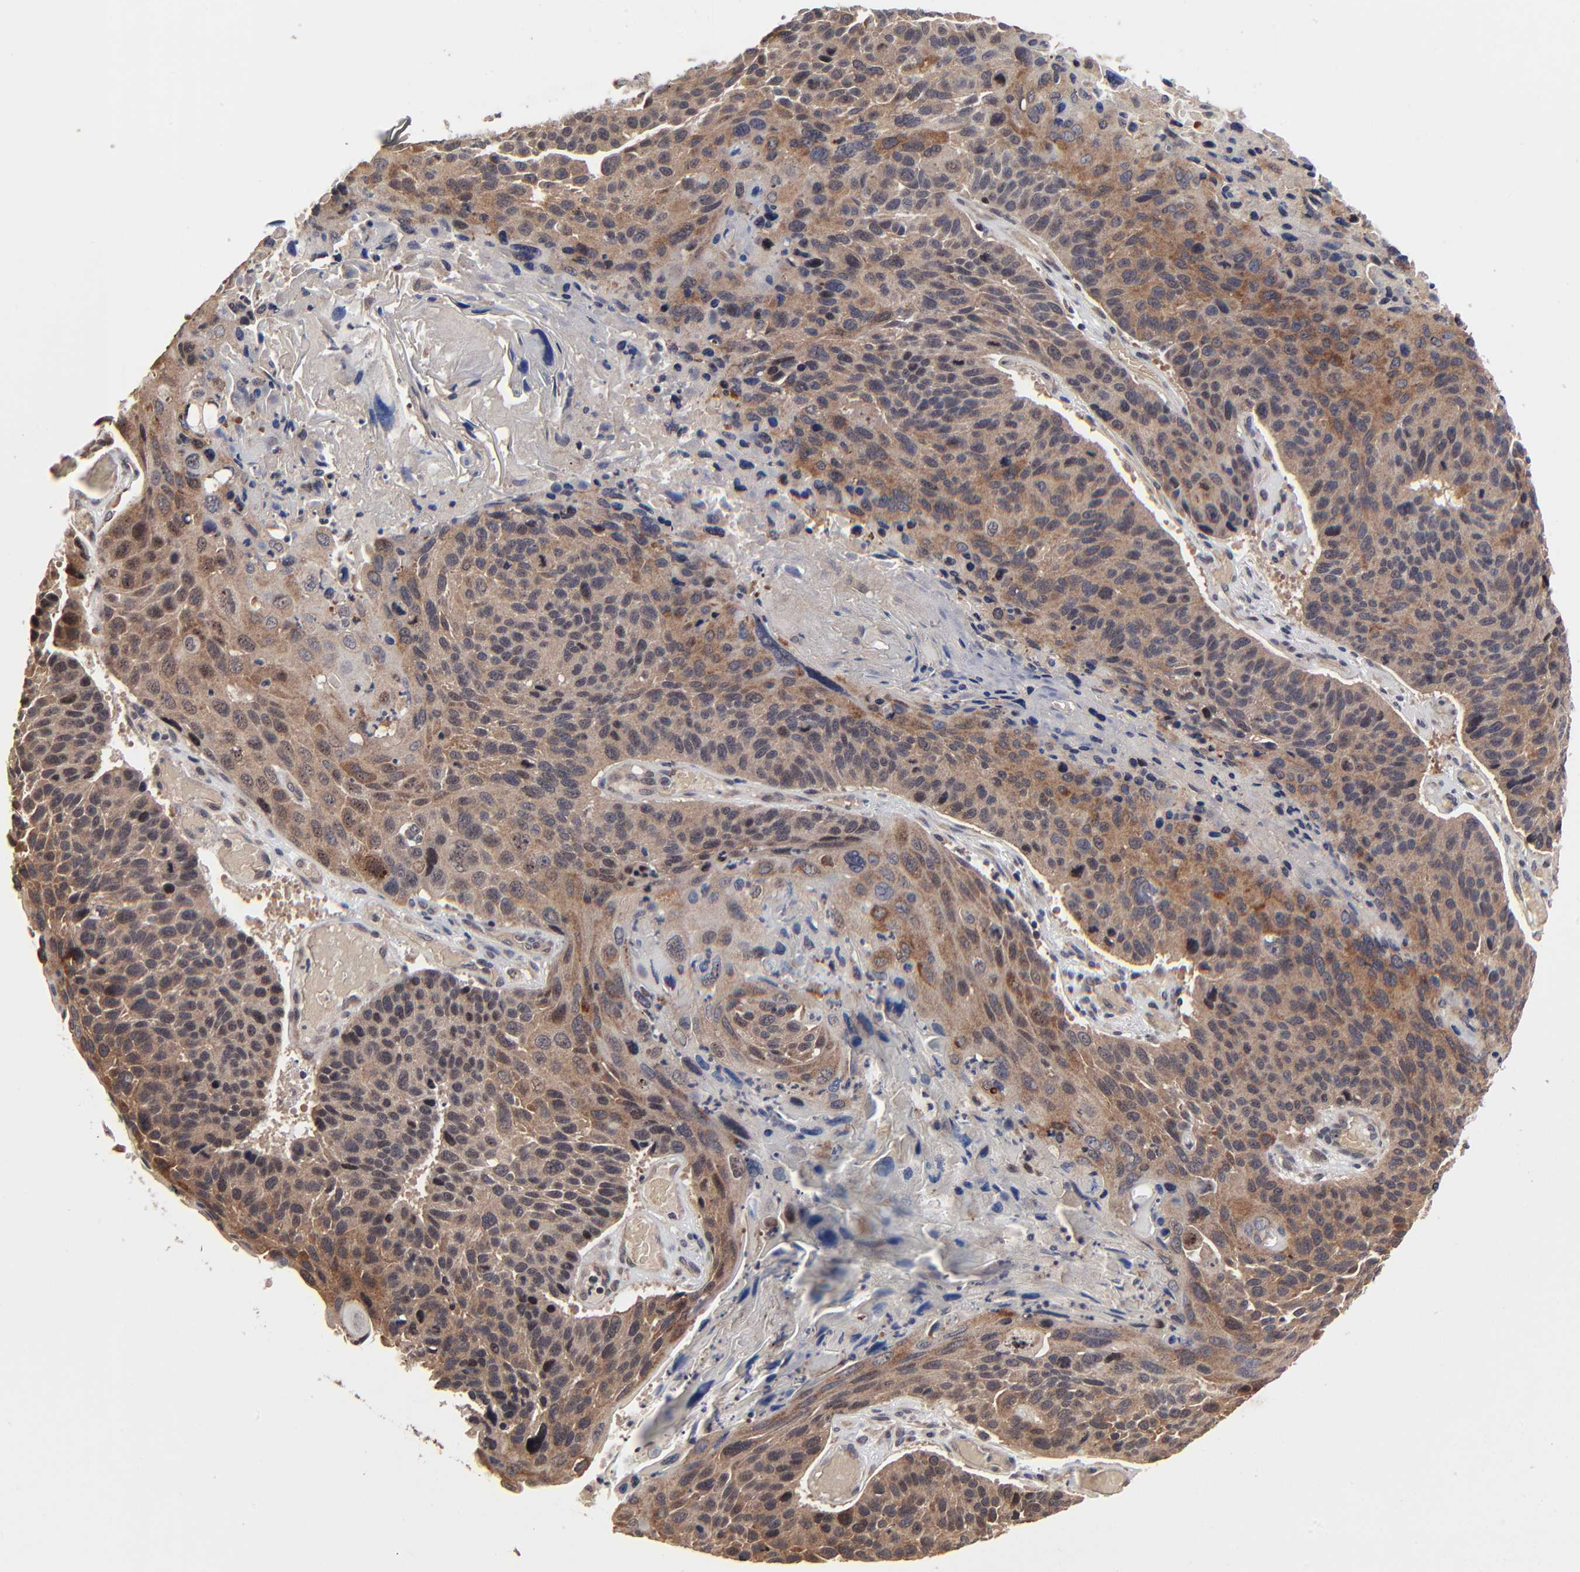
{"staining": {"intensity": "moderate", "quantity": ">75%", "location": "cytoplasmic/membranous"}, "tissue": "lung cancer", "cell_type": "Tumor cells", "image_type": "cancer", "snomed": [{"axis": "morphology", "description": "Squamous cell carcinoma, NOS"}, {"axis": "topography", "description": "Lung"}], "caption": "Immunohistochemistry (IHC) (DAB) staining of squamous cell carcinoma (lung) exhibits moderate cytoplasmic/membranous protein staining in about >75% of tumor cells.", "gene": "FRMD8", "patient": {"sex": "male", "age": 68}}